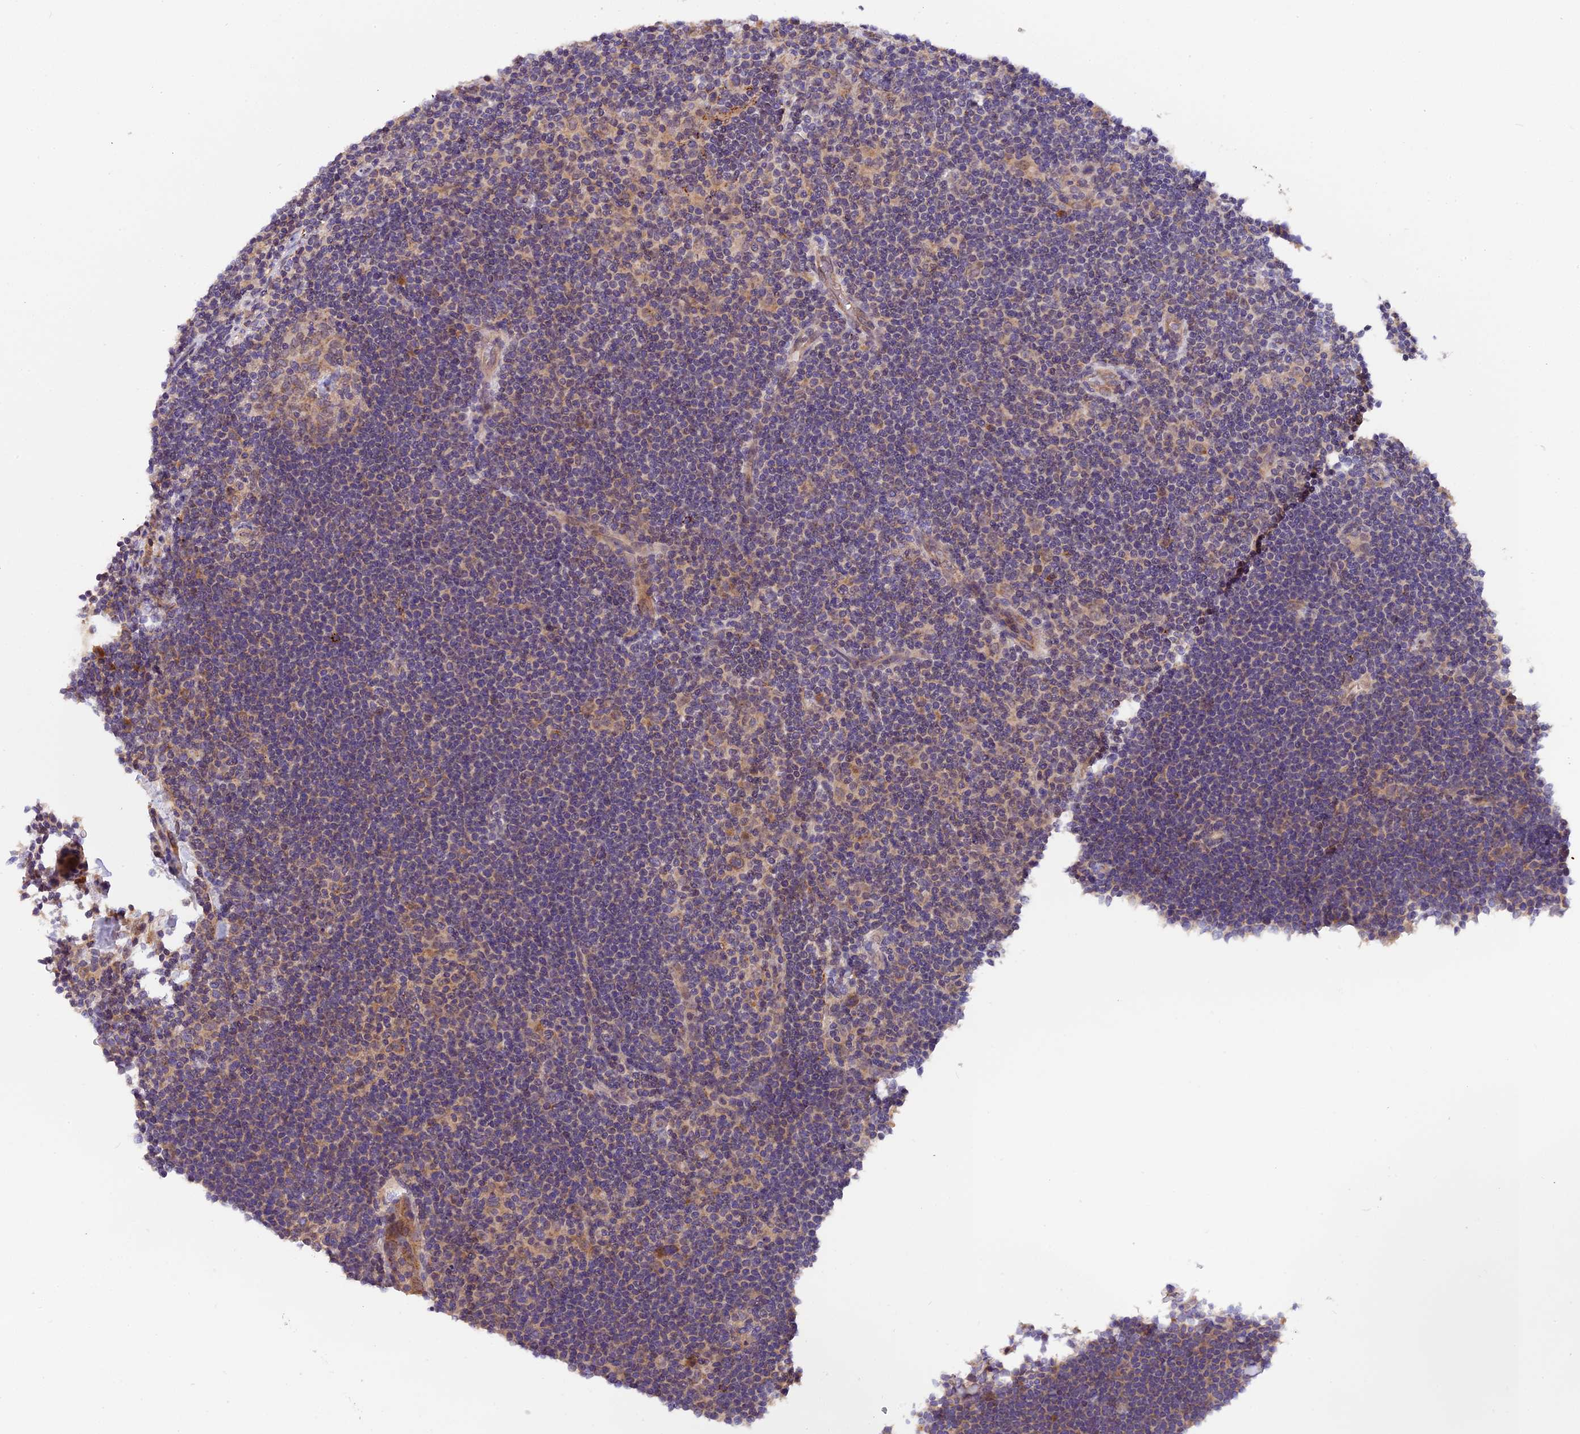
{"staining": {"intensity": "moderate", "quantity": "<25%", "location": "cytoplasmic/membranous"}, "tissue": "lymphoma", "cell_type": "Tumor cells", "image_type": "cancer", "snomed": [{"axis": "morphology", "description": "Hodgkin's disease, NOS"}, {"axis": "topography", "description": "Lymph node"}], "caption": "Lymphoma was stained to show a protein in brown. There is low levels of moderate cytoplasmic/membranous staining in approximately <25% of tumor cells. Immunohistochemistry stains the protein of interest in brown and the nuclei are stained blue.", "gene": "COPE", "patient": {"sex": "female", "age": 57}}